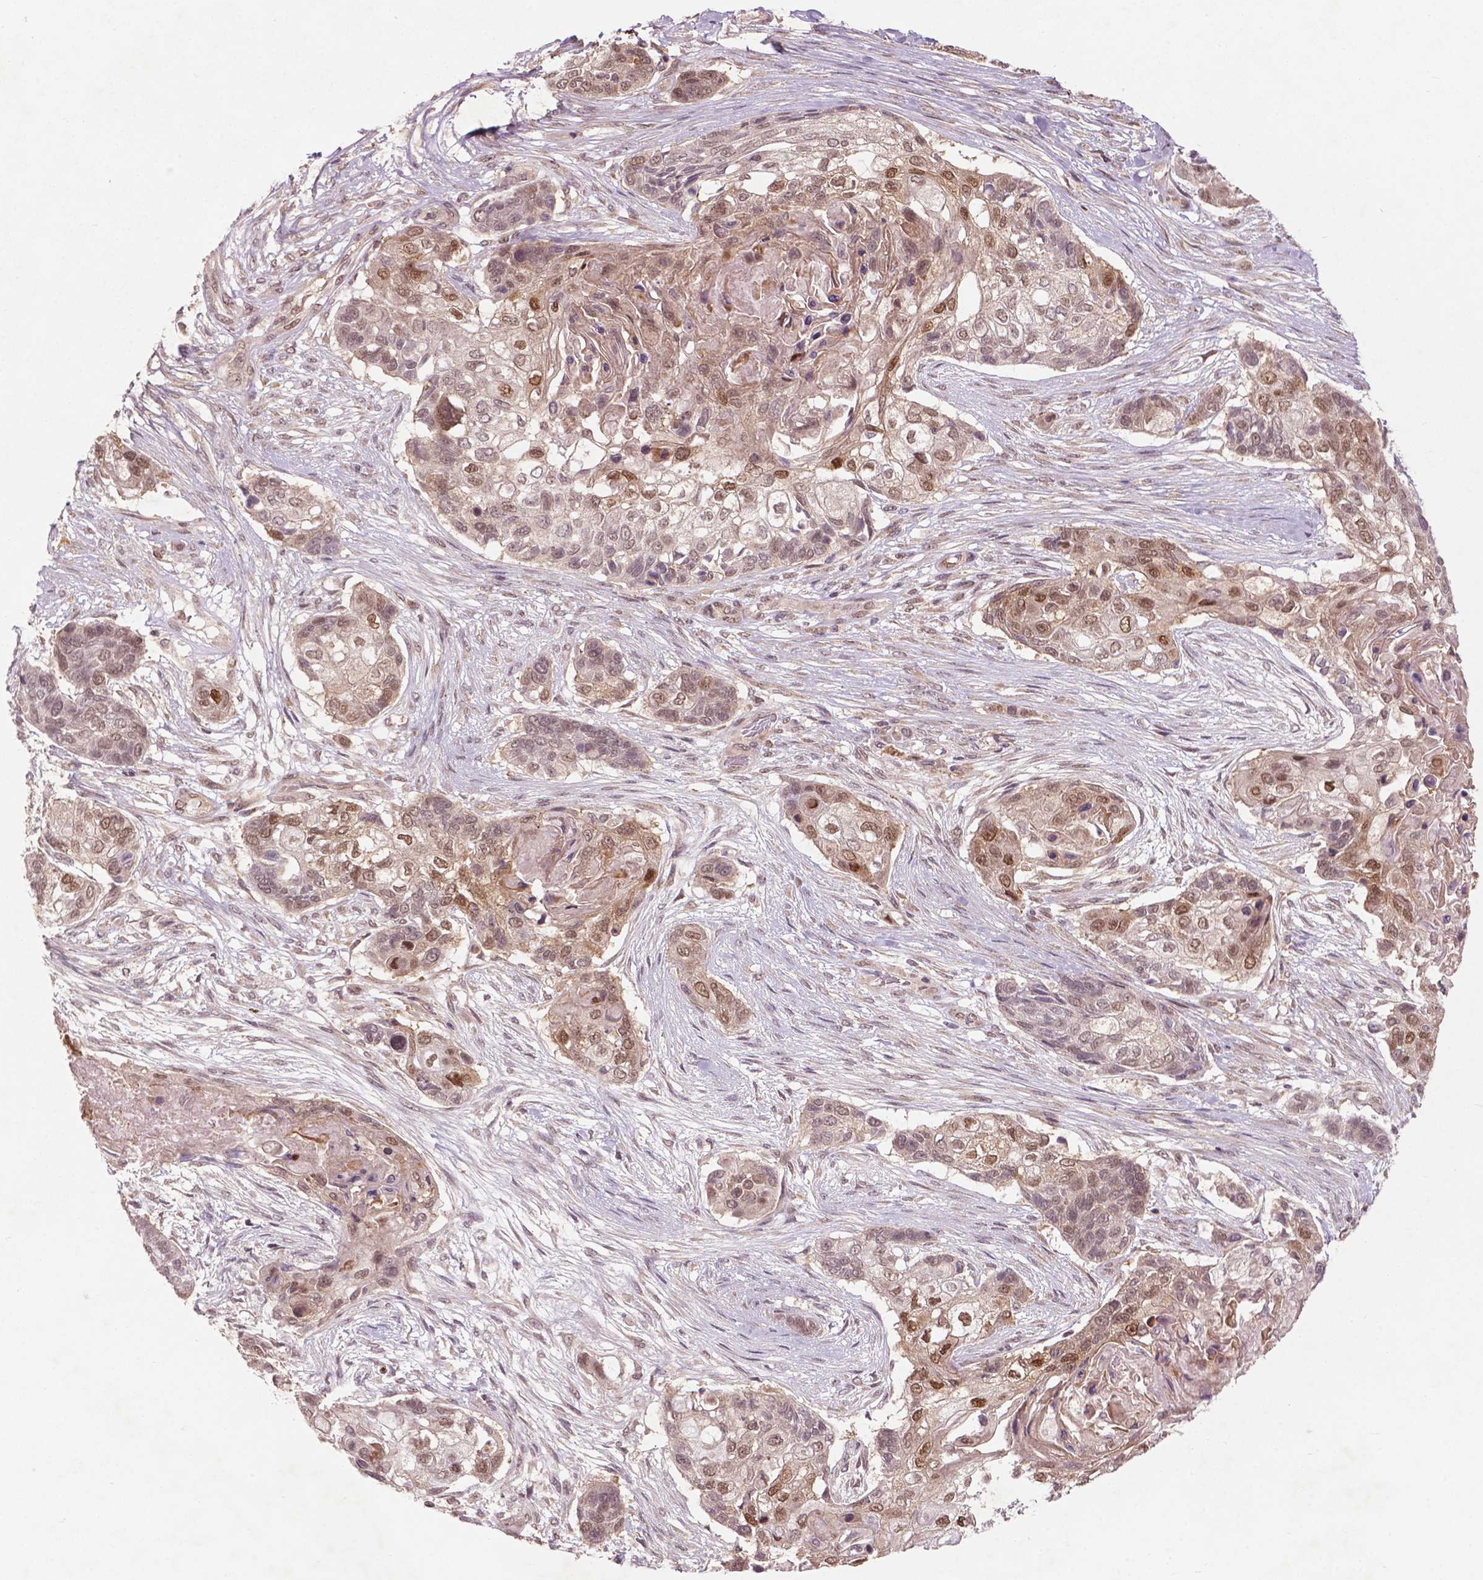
{"staining": {"intensity": "moderate", "quantity": ">75%", "location": "nuclear"}, "tissue": "lung cancer", "cell_type": "Tumor cells", "image_type": "cancer", "snomed": [{"axis": "morphology", "description": "Squamous cell carcinoma, NOS"}, {"axis": "topography", "description": "Lung"}], "caption": "The micrograph displays a brown stain indicating the presence of a protein in the nuclear of tumor cells in lung squamous cell carcinoma.", "gene": "NFAT5", "patient": {"sex": "male", "age": 69}}